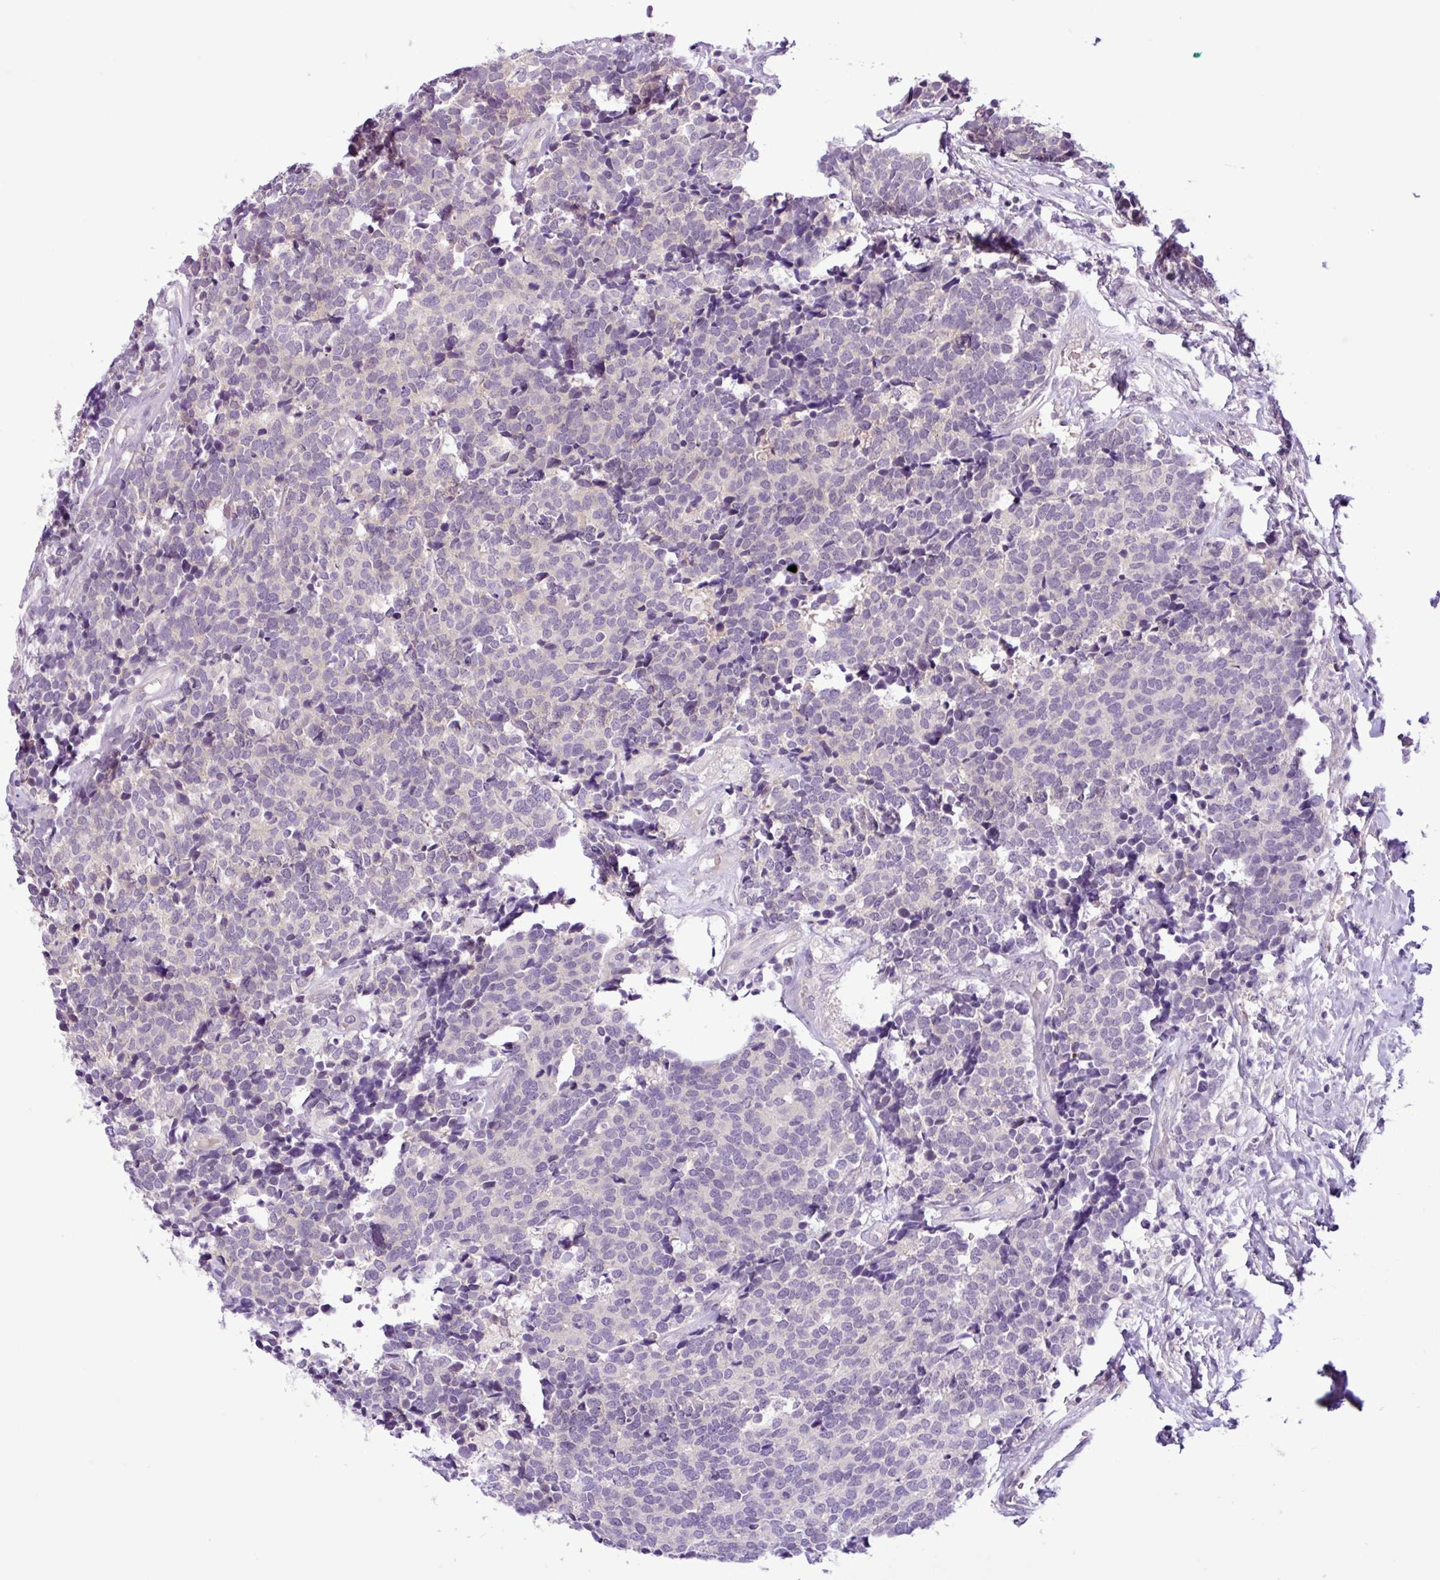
{"staining": {"intensity": "weak", "quantity": "<25%", "location": "cytoplasmic/membranous"}, "tissue": "carcinoid", "cell_type": "Tumor cells", "image_type": "cancer", "snomed": [{"axis": "morphology", "description": "Carcinoid, malignant, NOS"}, {"axis": "topography", "description": "Skin"}], "caption": "Tumor cells show no significant expression in carcinoid.", "gene": "TONSL", "patient": {"sex": "female", "age": 79}}